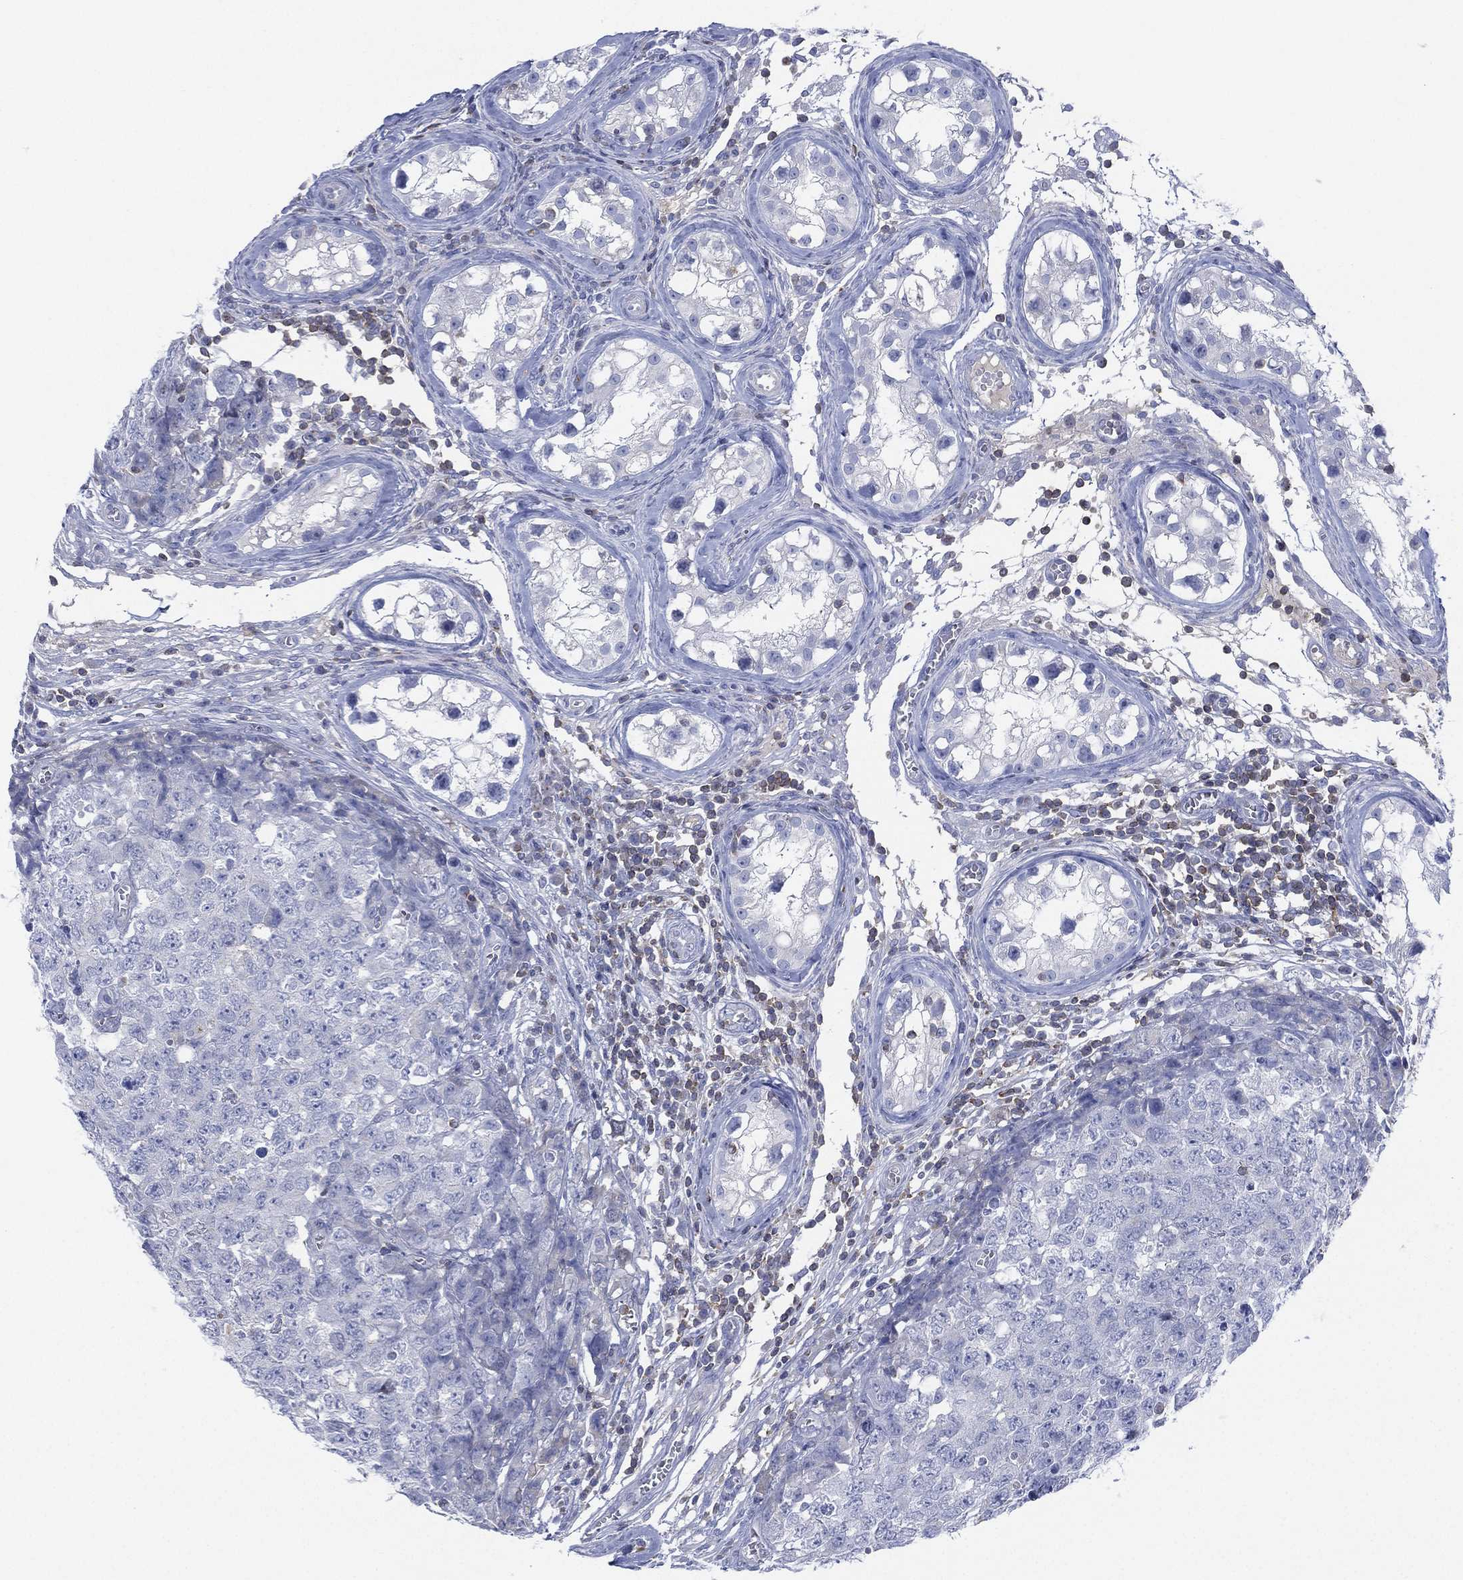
{"staining": {"intensity": "negative", "quantity": "none", "location": "none"}, "tissue": "testis cancer", "cell_type": "Tumor cells", "image_type": "cancer", "snomed": [{"axis": "morphology", "description": "Carcinoma, Embryonal, NOS"}, {"axis": "topography", "description": "Testis"}], "caption": "DAB immunohistochemical staining of human testis embryonal carcinoma shows no significant expression in tumor cells.", "gene": "SEPTIN1", "patient": {"sex": "male", "age": 23}}